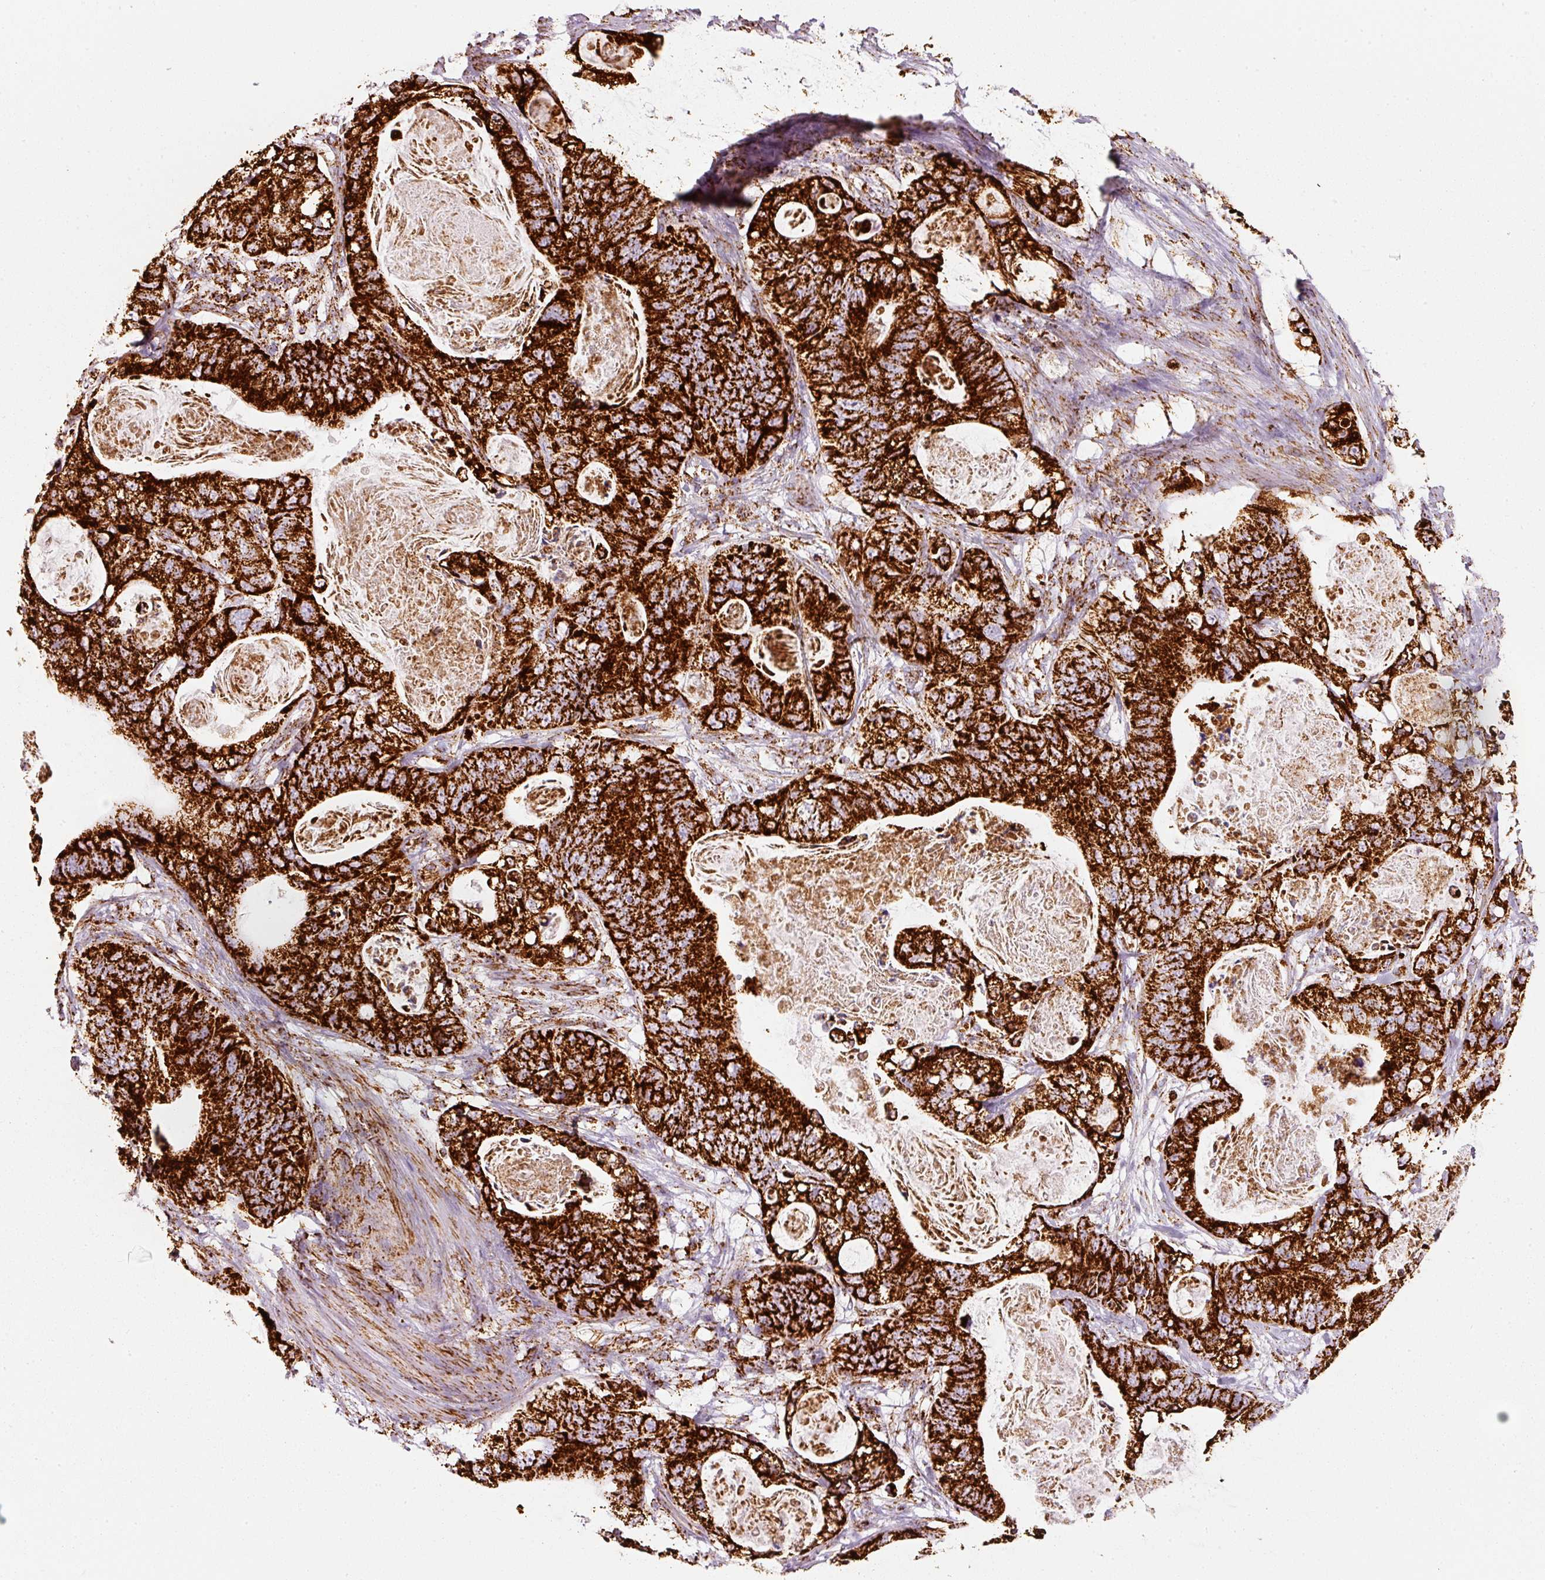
{"staining": {"intensity": "strong", "quantity": ">75%", "location": "cytoplasmic/membranous"}, "tissue": "stomach cancer", "cell_type": "Tumor cells", "image_type": "cancer", "snomed": [{"axis": "morphology", "description": "Normal tissue, NOS"}, {"axis": "morphology", "description": "Adenocarcinoma, NOS"}, {"axis": "topography", "description": "Stomach"}], "caption": "Tumor cells exhibit high levels of strong cytoplasmic/membranous expression in approximately >75% of cells in human stomach cancer (adenocarcinoma). The protein is stained brown, and the nuclei are stained in blue (DAB IHC with brightfield microscopy, high magnification).", "gene": "MT-CO2", "patient": {"sex": "female", "age": 89}}